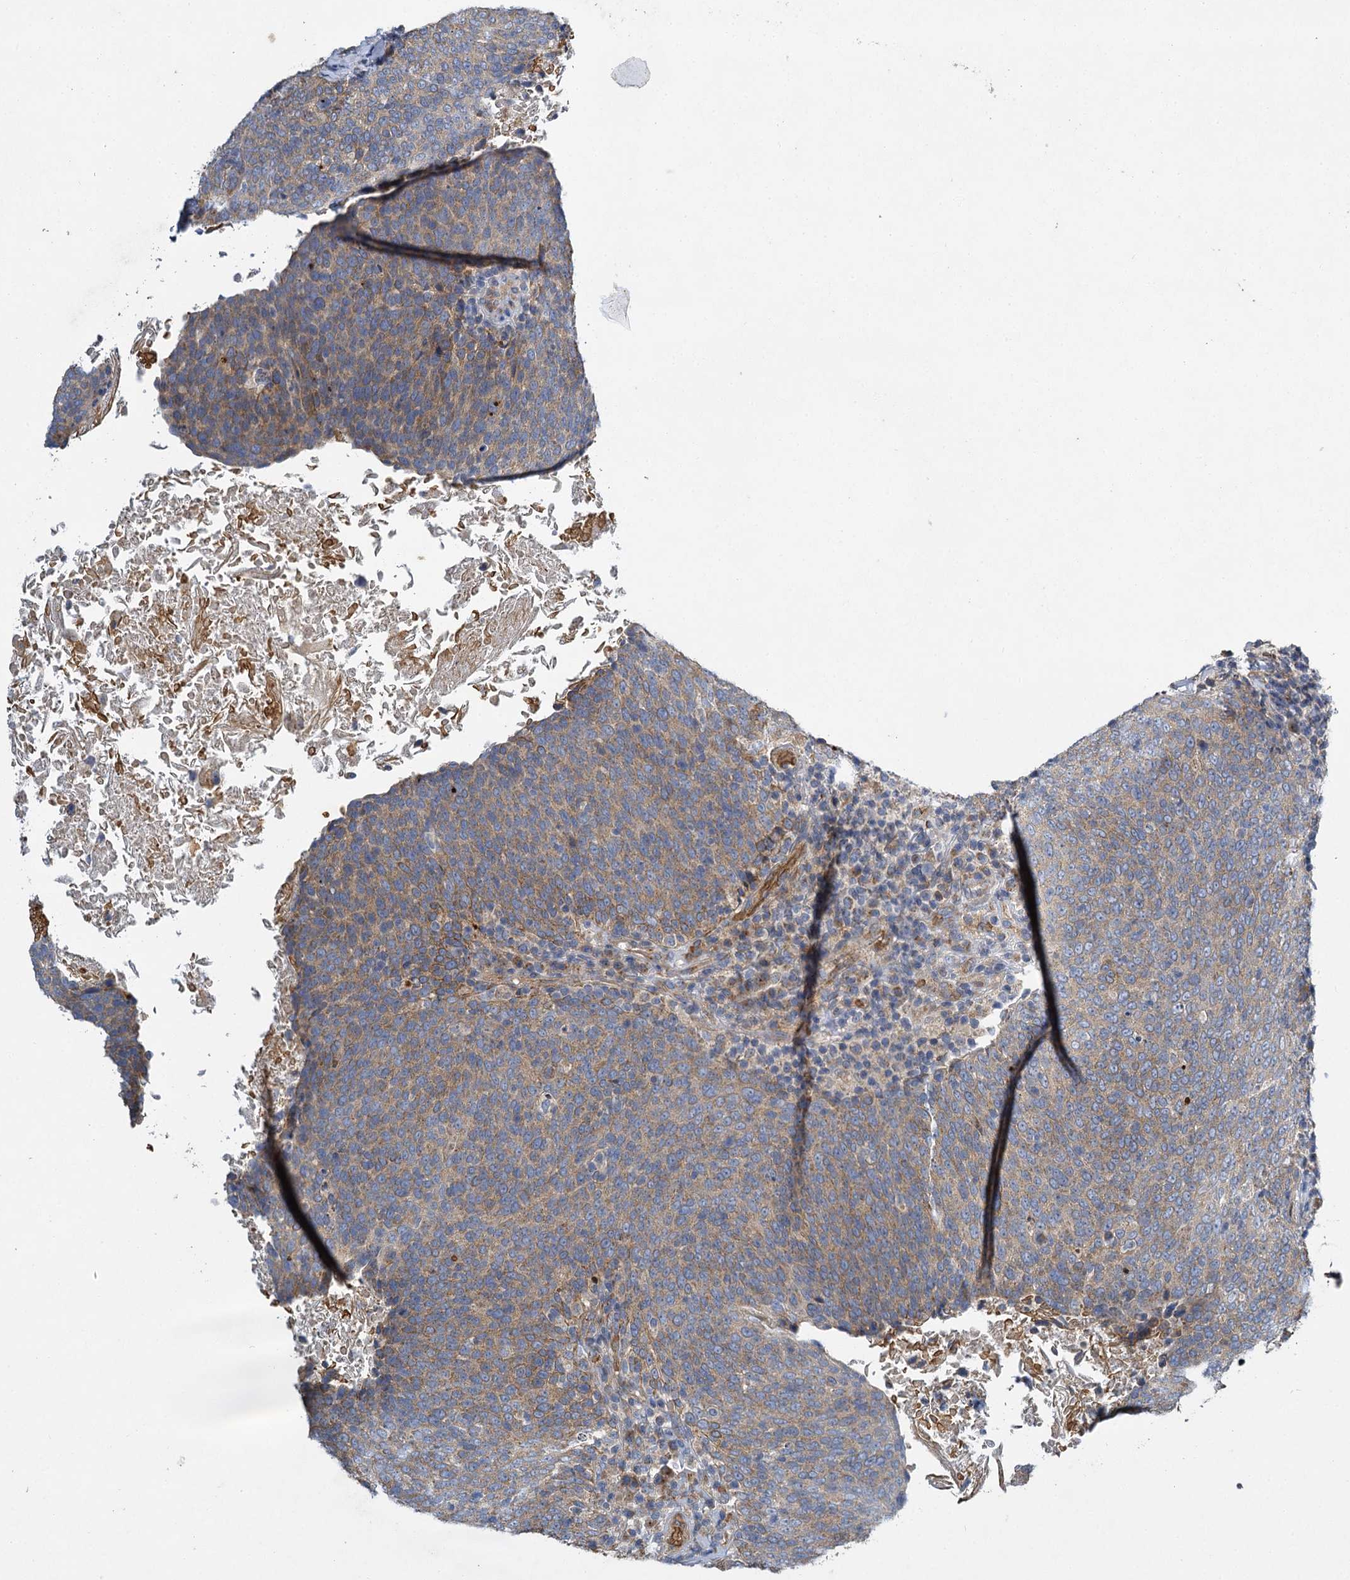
{"staining": {"intensity": "moderate", "quantity": "<25%", "location": "cytoplasmic/membranous"}, "tissue": "head and neck cancer", "cell_type": "Tumor cells", "image_type": "cancer", "snomed": [{"axis": "morphology", "description": "Squamous cell carcinoma, NOS"}, {"axis": "morphology", "description": "Squamous cell carcinoma, metastatic, NOS"}, {"axis": "topography", "description": "Lymph node"}, {"axis": "topography", "description": "Head-Neck"}], "caption": "DAB immunohistochemical staining of squamous cell carcinoma (head and neck) displays moderate cytoplasmic/membranous protein expression in approximately <25% of tumor cells. (IHC, brightfield microscopy, high magnification).", "gene": "BCS1L", "patient": {"sex": "male", "age": 62}}